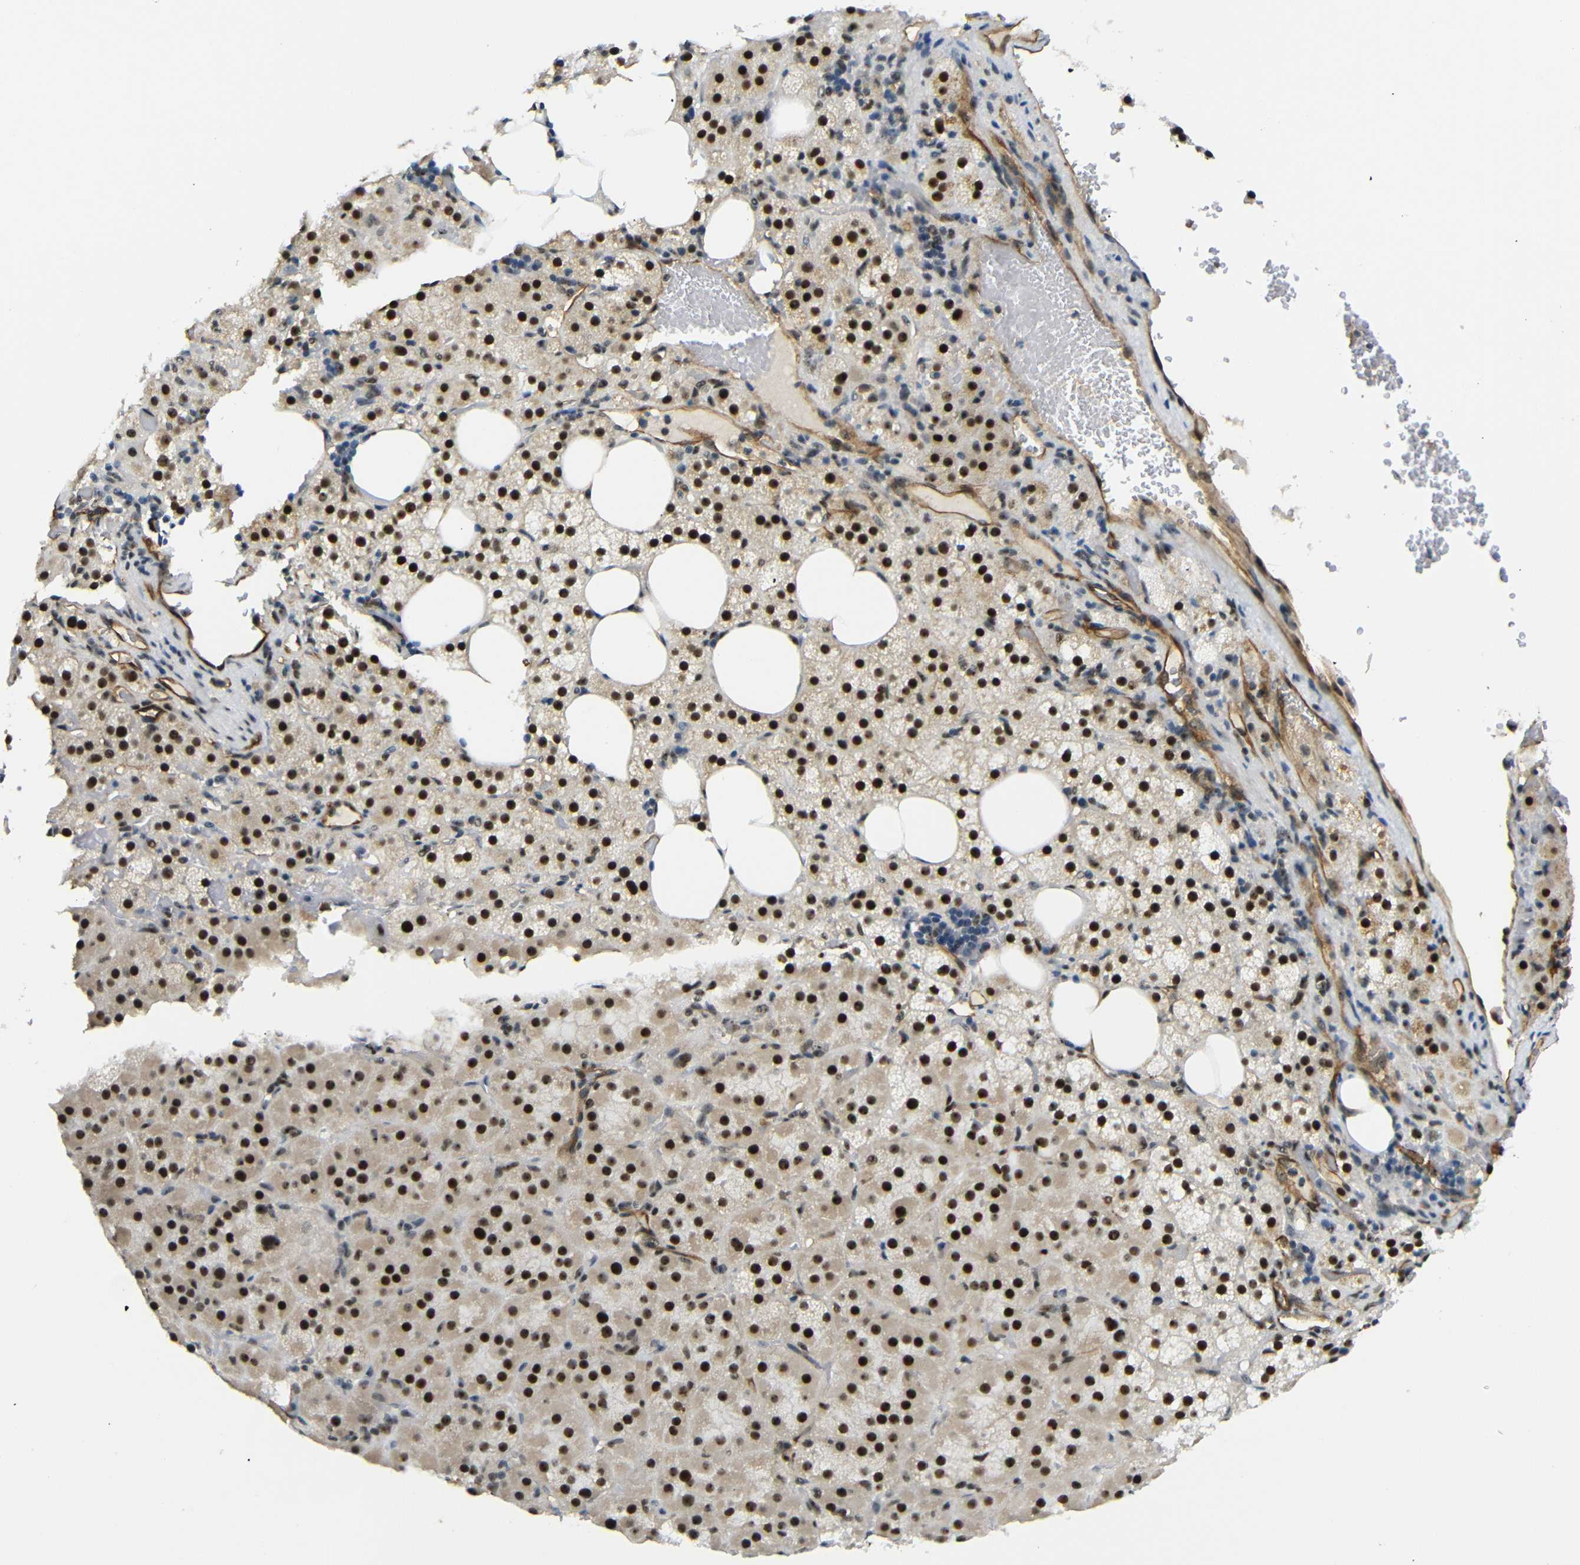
{"staining": {"intensity": "strong", "quantity": ">75%", "location": "nuclear"}, "tissue": "adrenal gland", "cell_type": "Glandular cells", "image_type": "normal", "snomed": [{"axis": "morphology", "description": "Normal tissue, NOS"}, {"axis": "topography", "description": "Adrenal gland"}], "caption": "An IHC photomicrograph of benign tissue is shown. Protein staining in brown labels strong nuclear positivity in adrenal gland within glandular cells.", "gene": "PARN", "patient": {"sex": "female", "age": 59}}